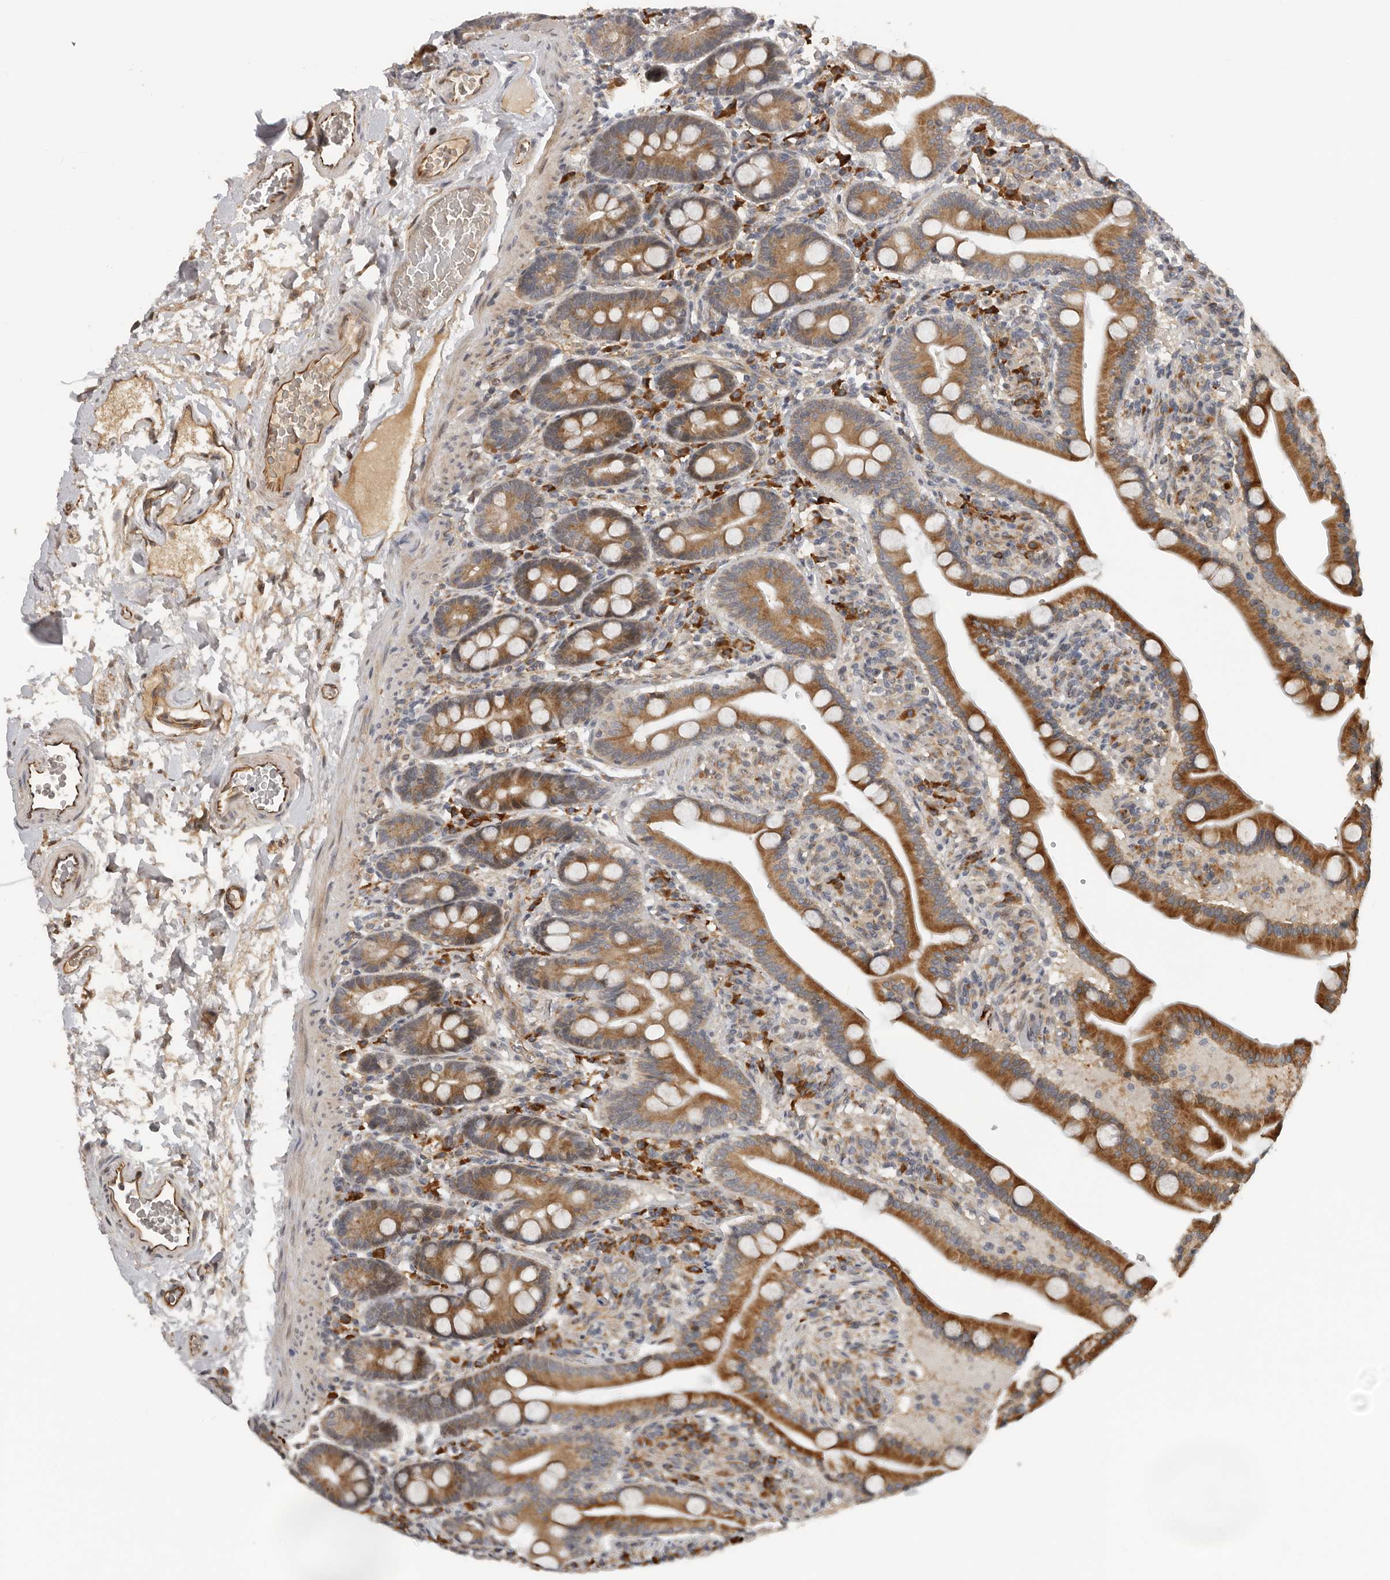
{"staining": {"intensity": "strong", "quantity": ">75%", "location": "cytoplasmic/membranous"}, "tissue": "duodenum", "cell_type": "Glandular cells", "image_type": "normal", "snomed": [{"axis": "morphology", "description": "Normal tissue, NOS"}, {"axis": "topography", "description": "Duodenum"}], "caption": "Immunohistochemistry (IHC) photomicrograph of benign duodenum: duodenum stained using immunohistochemistry reveals high levels of strong protein expression localized specifically in the cytoplasmic/membranous of glandular cells, appearing as a cytoplasmic/membranous brown color.", "gene": "RNF157", "patient": {"sex": "male", "age": 54}}